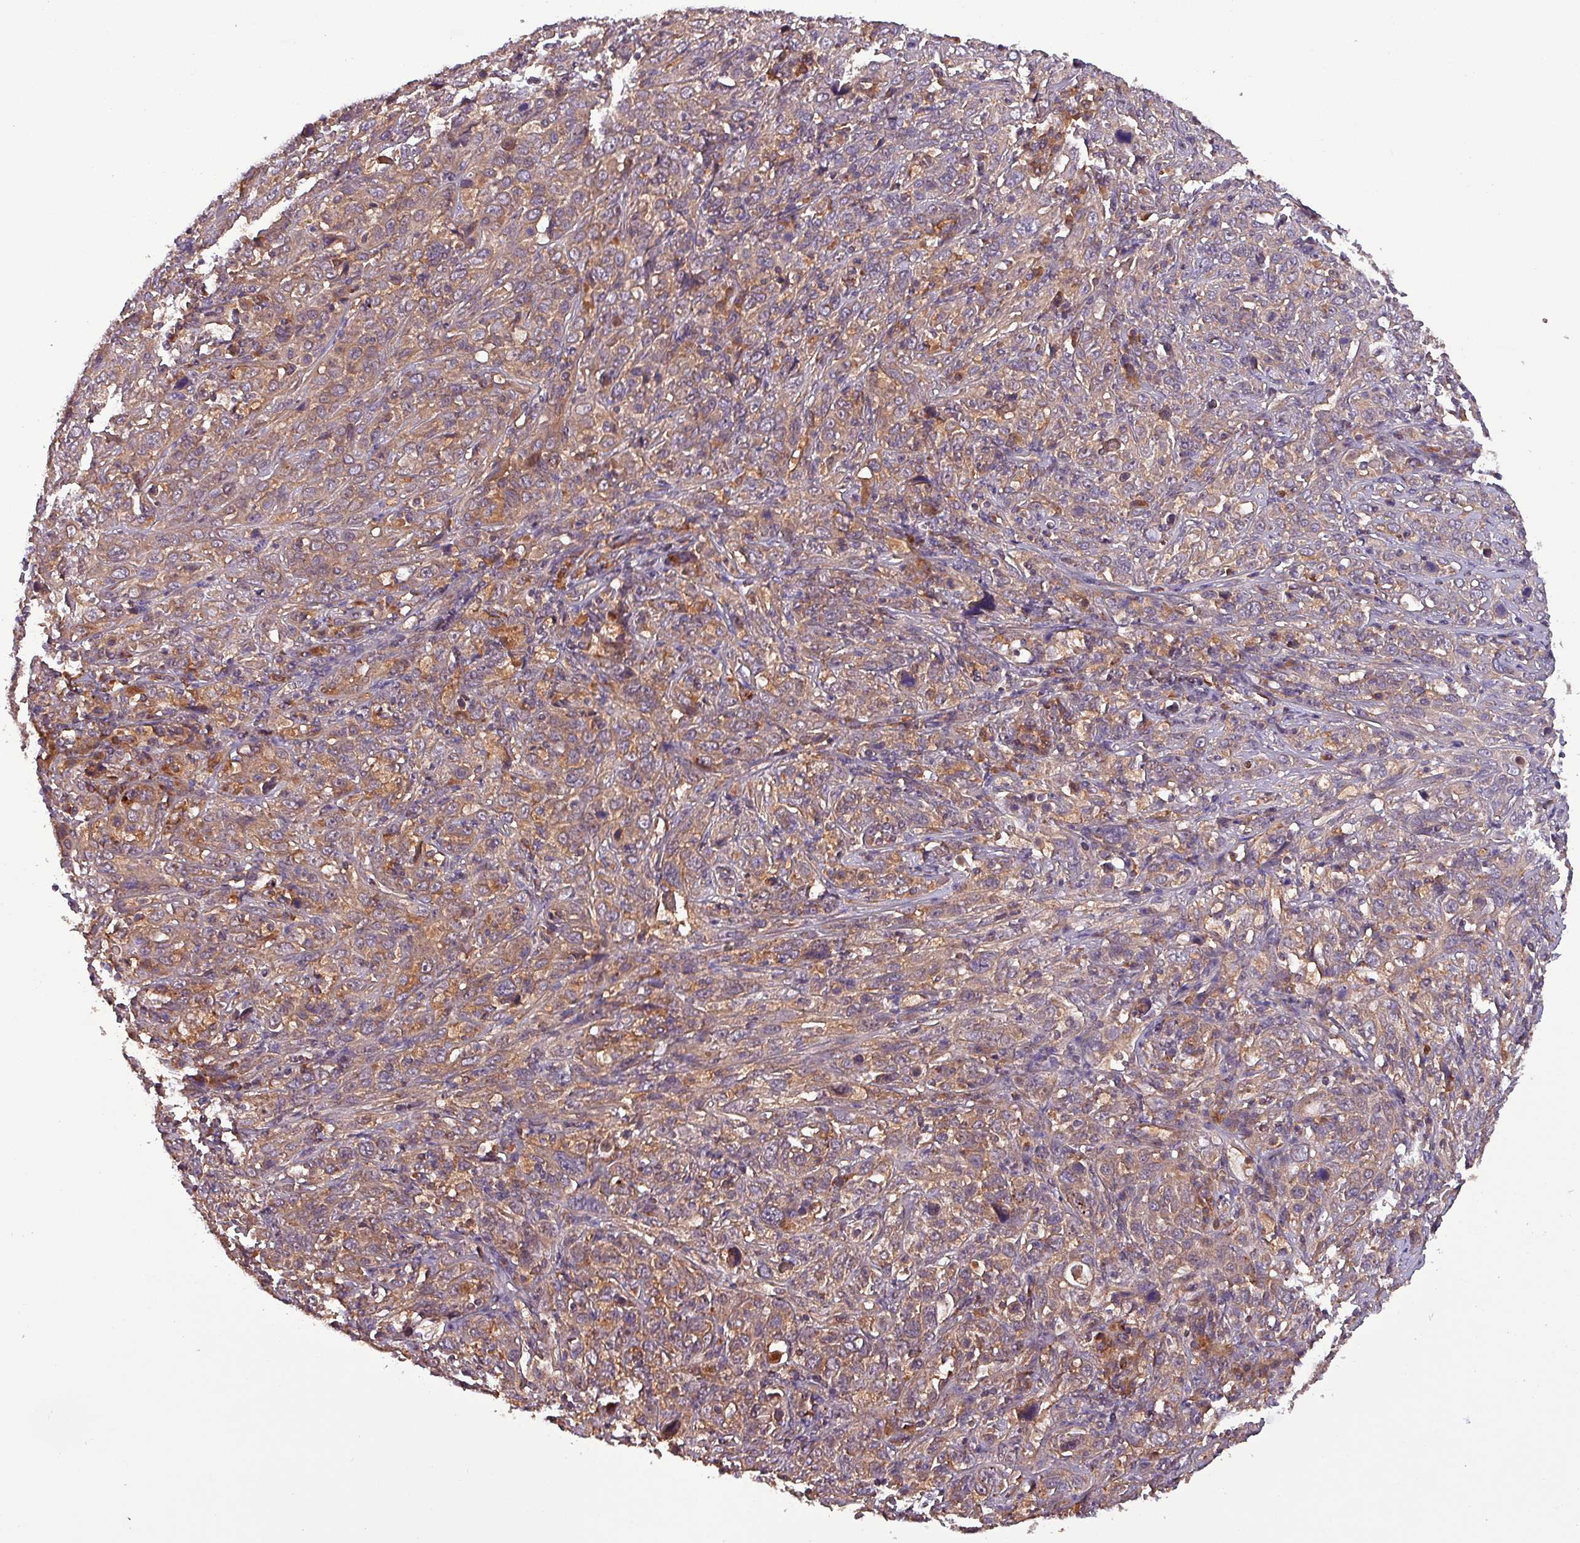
{"staining": {"intensity": "weak", "quantity": "25%-75%", "location": "cytoplasmic/membranous"}, "tissue": "cervical cancer", "cell_type": "Tumor cells", "image_type": "cancer", "snomed": [{"axis": "morphology", "description": "Squamous cell carcinoma, NOS"}, {"axis": "topography", "description": "Cervix"}], "caption": "Brown immunohistochemical staining in cervical squamous cell carcinoma shows weak cytoplasmic/membranous positivity in about 25%-75% of tumor cells.", "gene": "PAFAH1B2", "patient": {"sex": "female", "age": 46}}